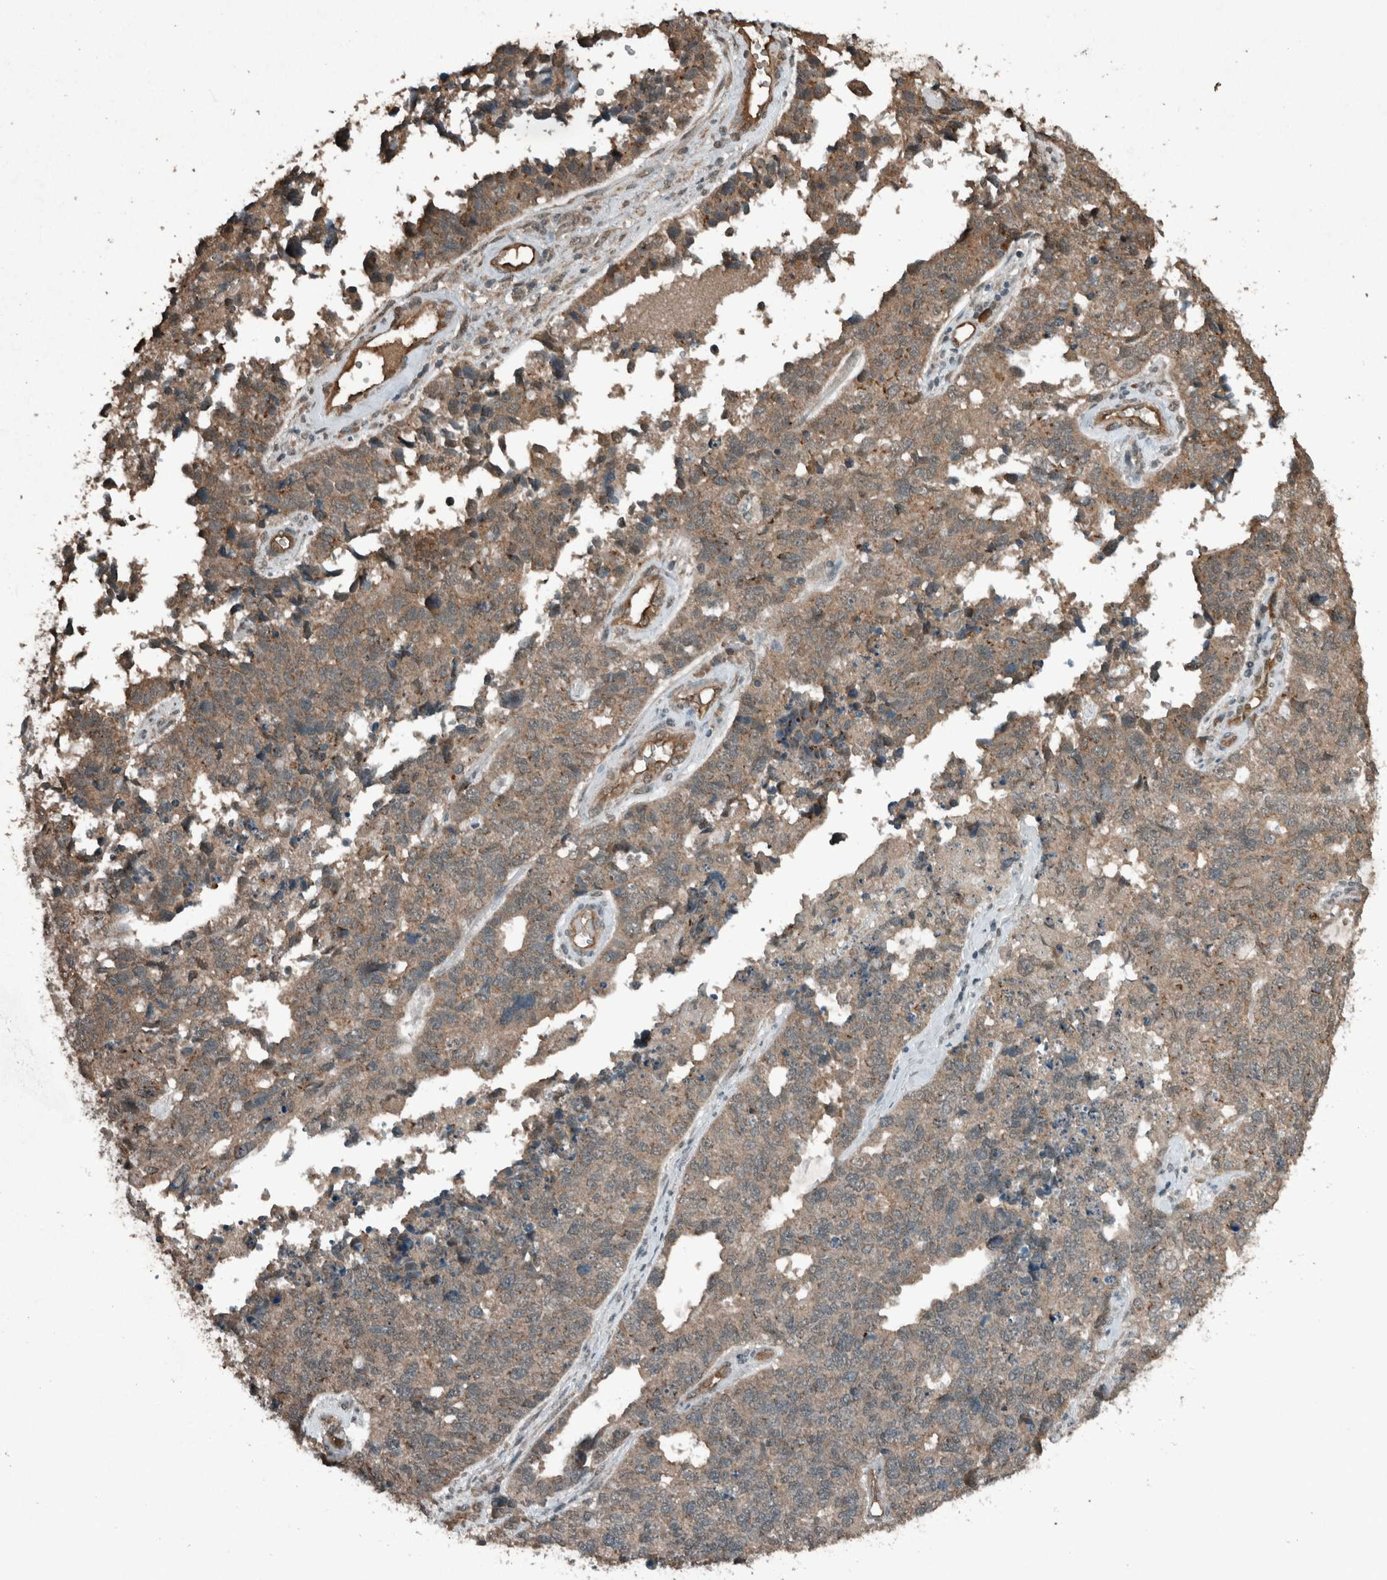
{"staining": {"intensity": "weak", "quantity": "25%-75%", "location": "cytoplasmic/membranous"}, "tissue": "cervical cancer", "cell_type": "Tumor cells", "image_type": "cancer", "snomed": [{"axis": "morphology", "description": "Squamous cell carcinoma, NOS"}, {"axis": "topography", "description": "Cervix"}], "caption": "Cervical squamous cell carcinoma stained for a protein reveals weak cytoplasmic/membranous positivity in tumor cells. (IHC, brightfield microscopy, high magnification).", "gene": "ARHGEF12", "patient": {"sex": "female", "age": 63}}